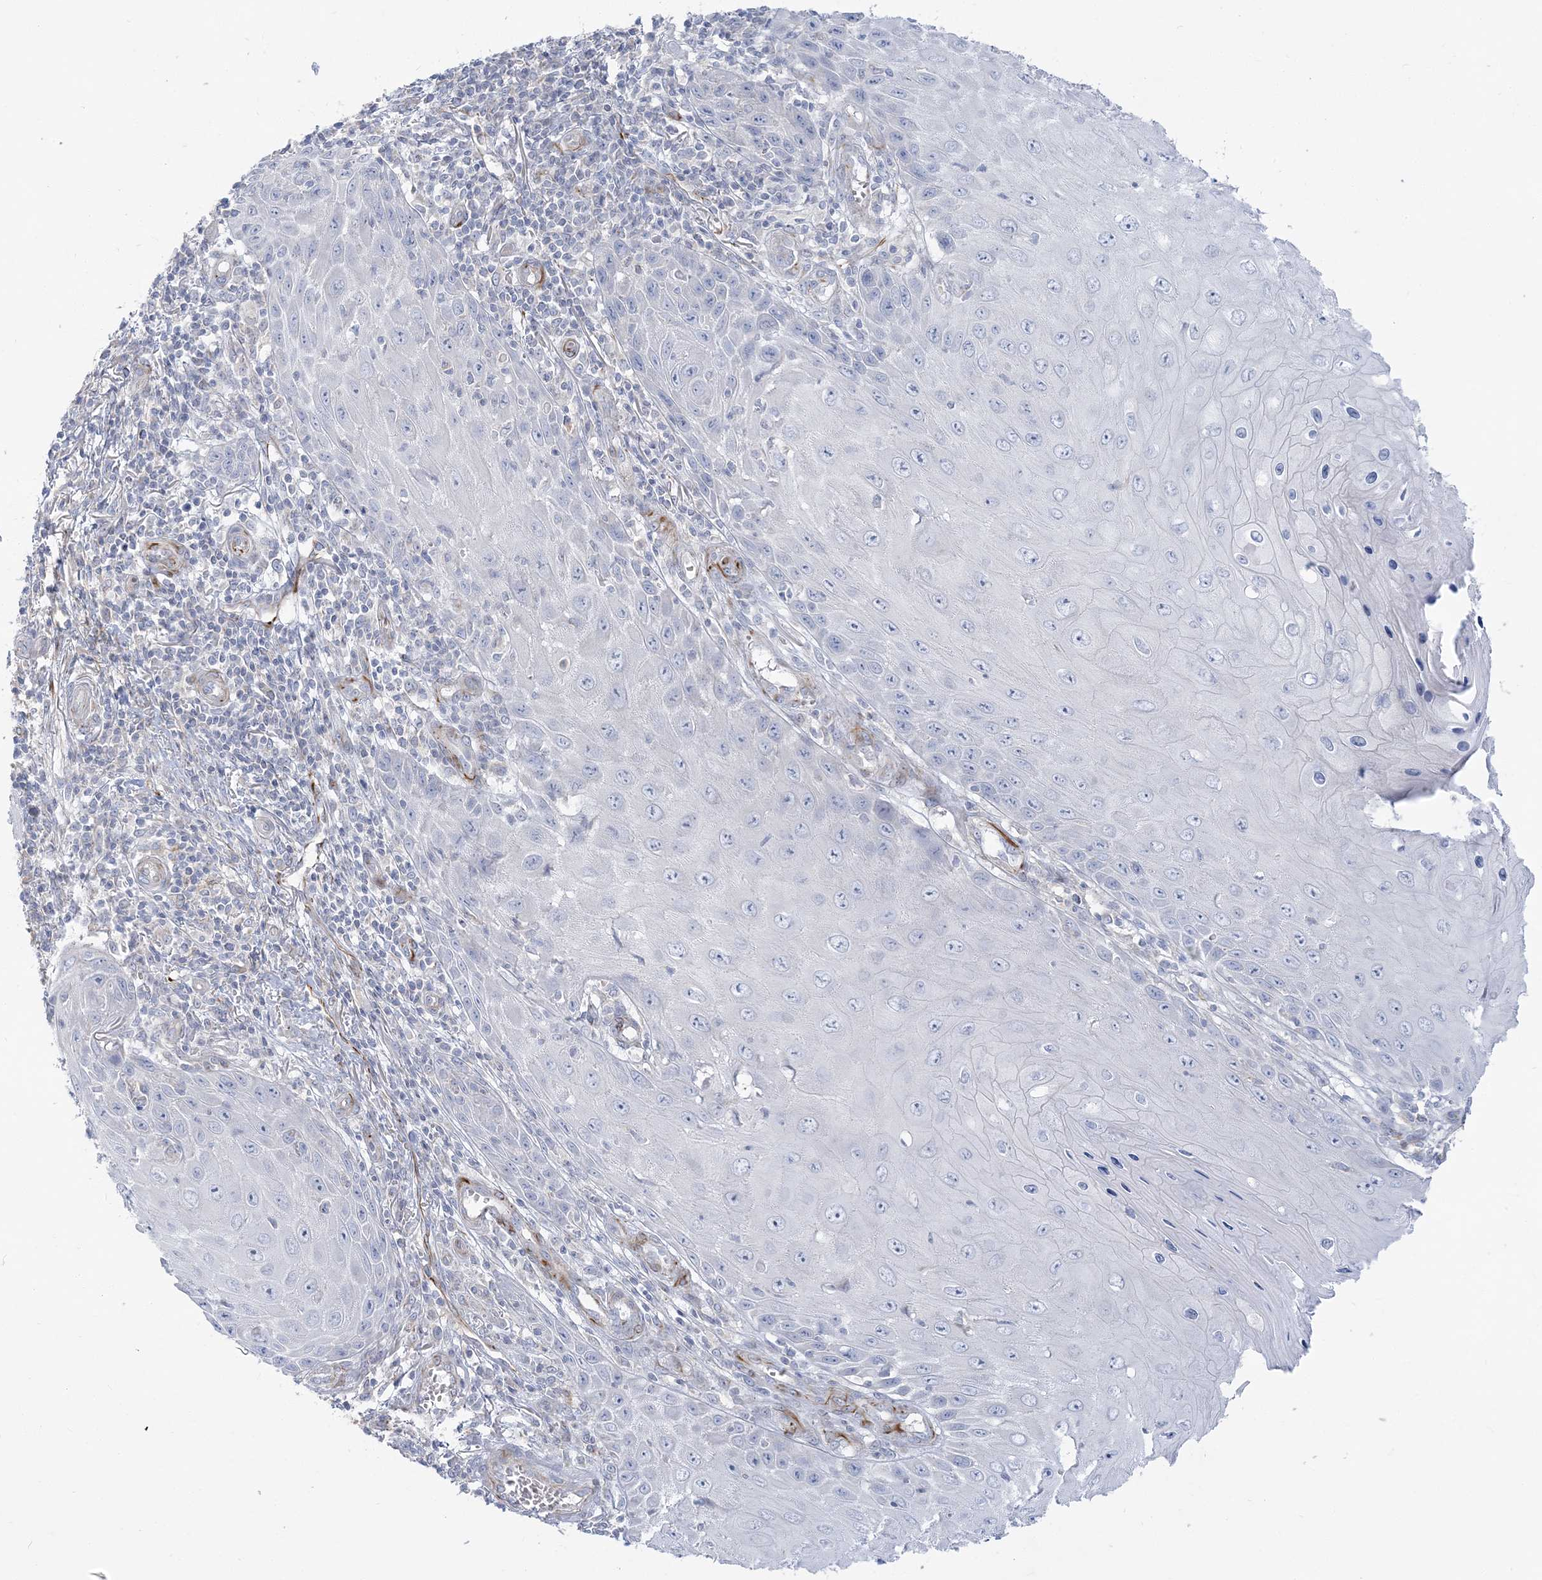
{"staining": {"intensity": "negative", "quantity": "none", "location": "none"}, "tissue": "skin cancer", "cell_type": "Tumor cells", "image_type": "cancer", "snomed": [{"axis": "morphology", "description": "Squamous cell carcinoma, NOS"}, {"axis": "topography", "description": "Skin"}], "caption": "Immunohistochemistry (IHC) of human skin cancer exhibits no staining in tumor cells.", "gene": "GPAT2", "patient": {"sex": "female", "age": 73}}